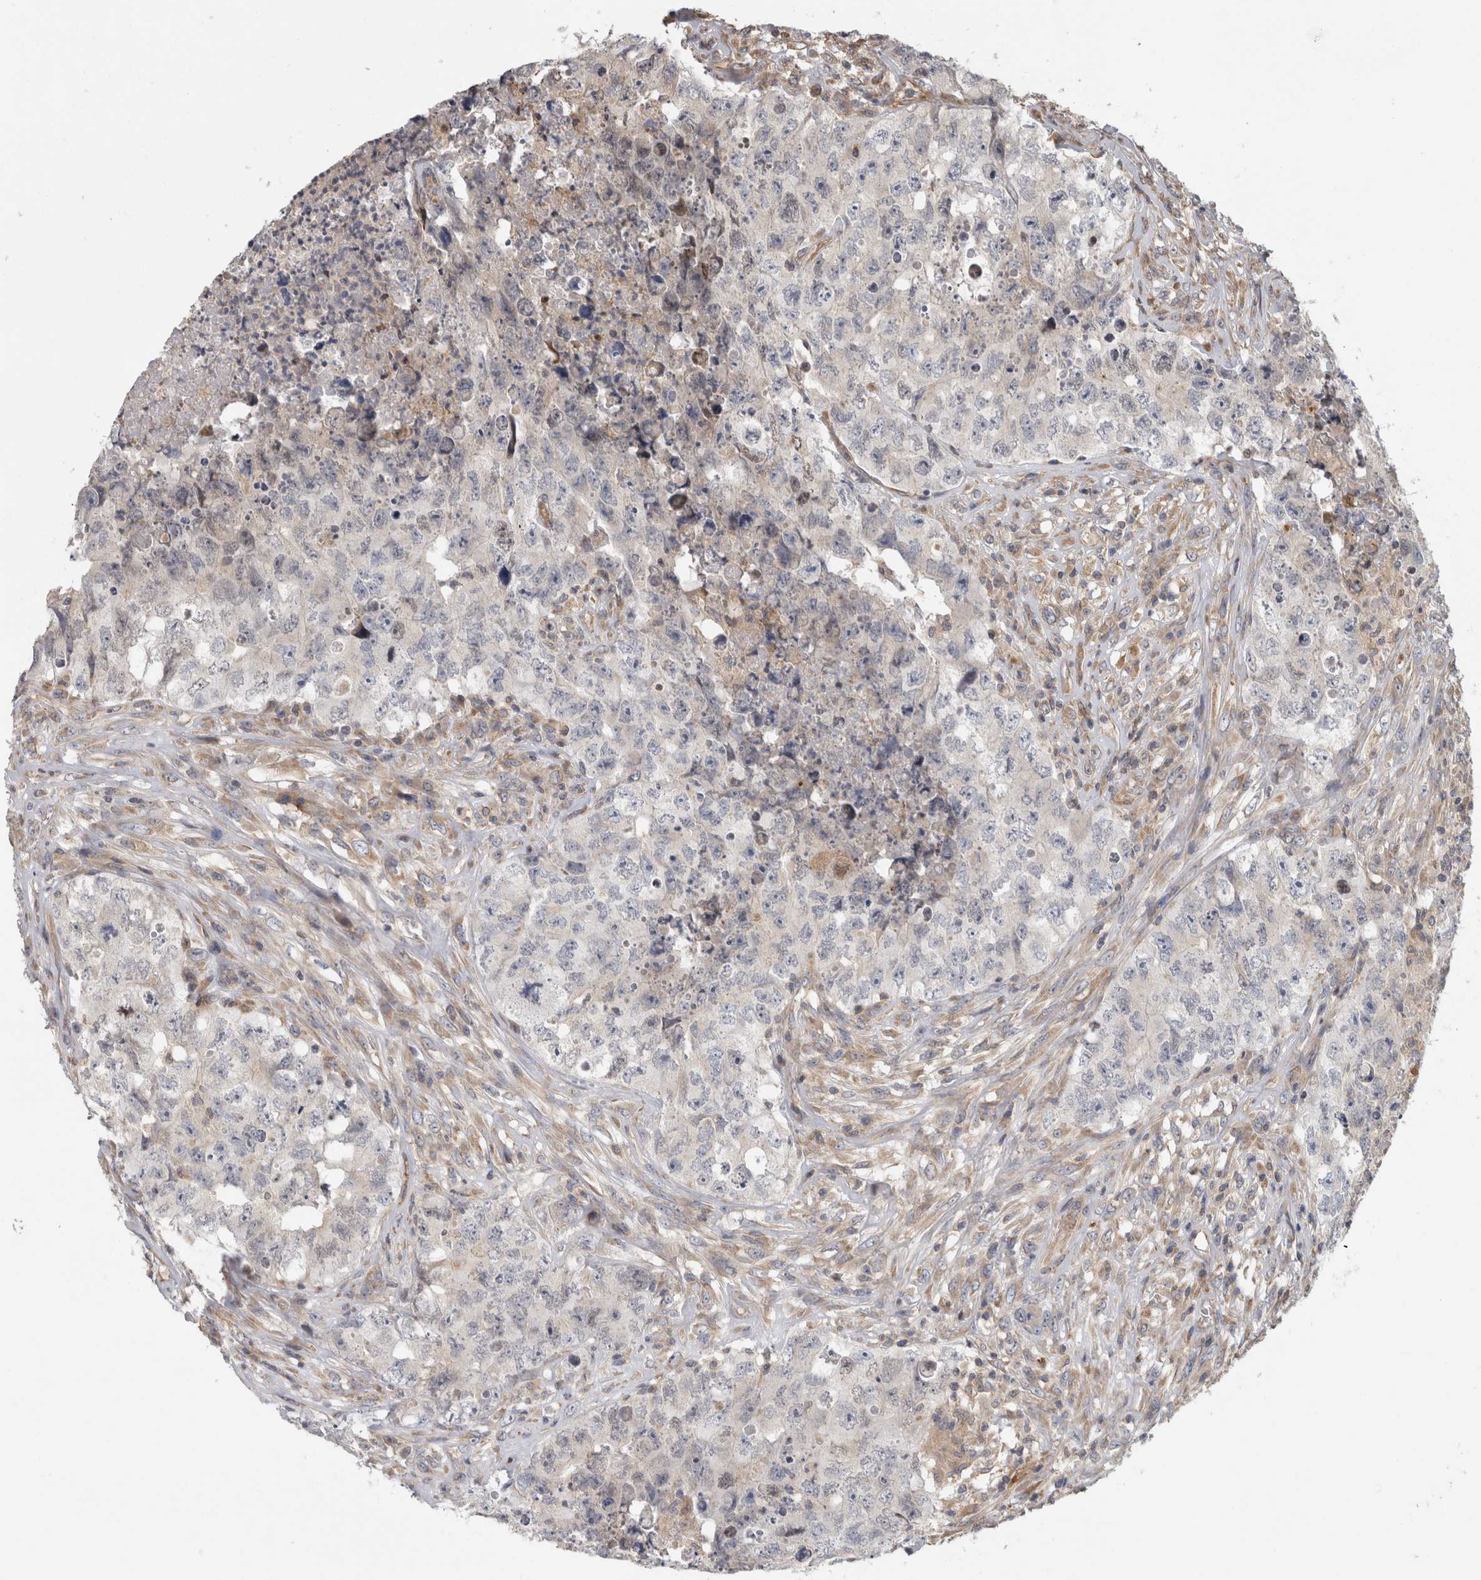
{"staining": {"intensity": "negative", "quantity": "none", "location": "none"}, "tissue": "testis cancer", "cell_type": "Tumor cells", "image_type": "cancer", "snomed": [{"axis": "morphology", "description": "Carcinoma, Embryonal, NOS"}, {"axis": "topography", "description": "Testis"}], "caption": "An immunohistochemistry micrograph of testis cancer is shown. There is no staining in tumor cells of testis cancer.", "gene": "PARP6", "patient": {"sex": "male", "age": 32}}